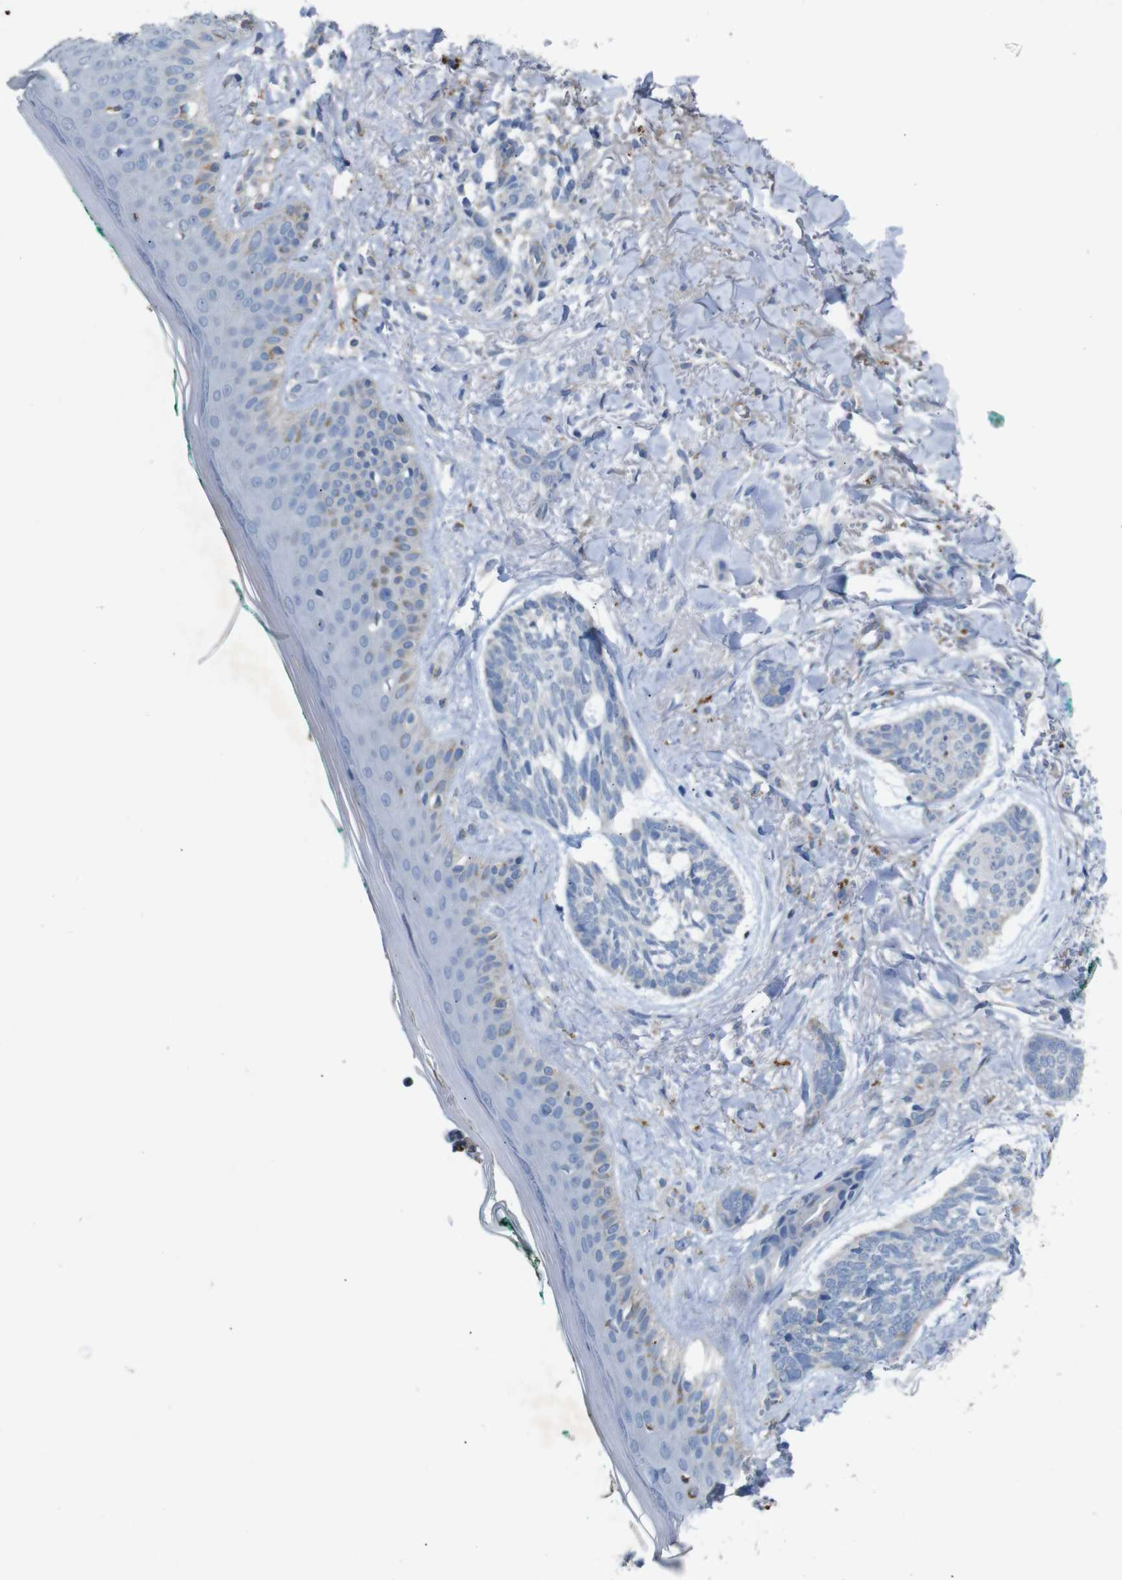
{"staining": {"intensity": "negative", "quantity": "none", "location": "none"}, "tissue": "skin cancer", "cell_type": "Tumor cells", "image_type": "cancer", "snomed": [{"axis": "morphology", "description": "Basal cell carcinoma"}, {"axis": "topography", "description": "Skin"}], "caption": "There is no significant expression in tumor cells of skin cancer (basal cell carcinoma).", "gene": "NHLRC3", "patient": {"sex": "male", "age": 43}}